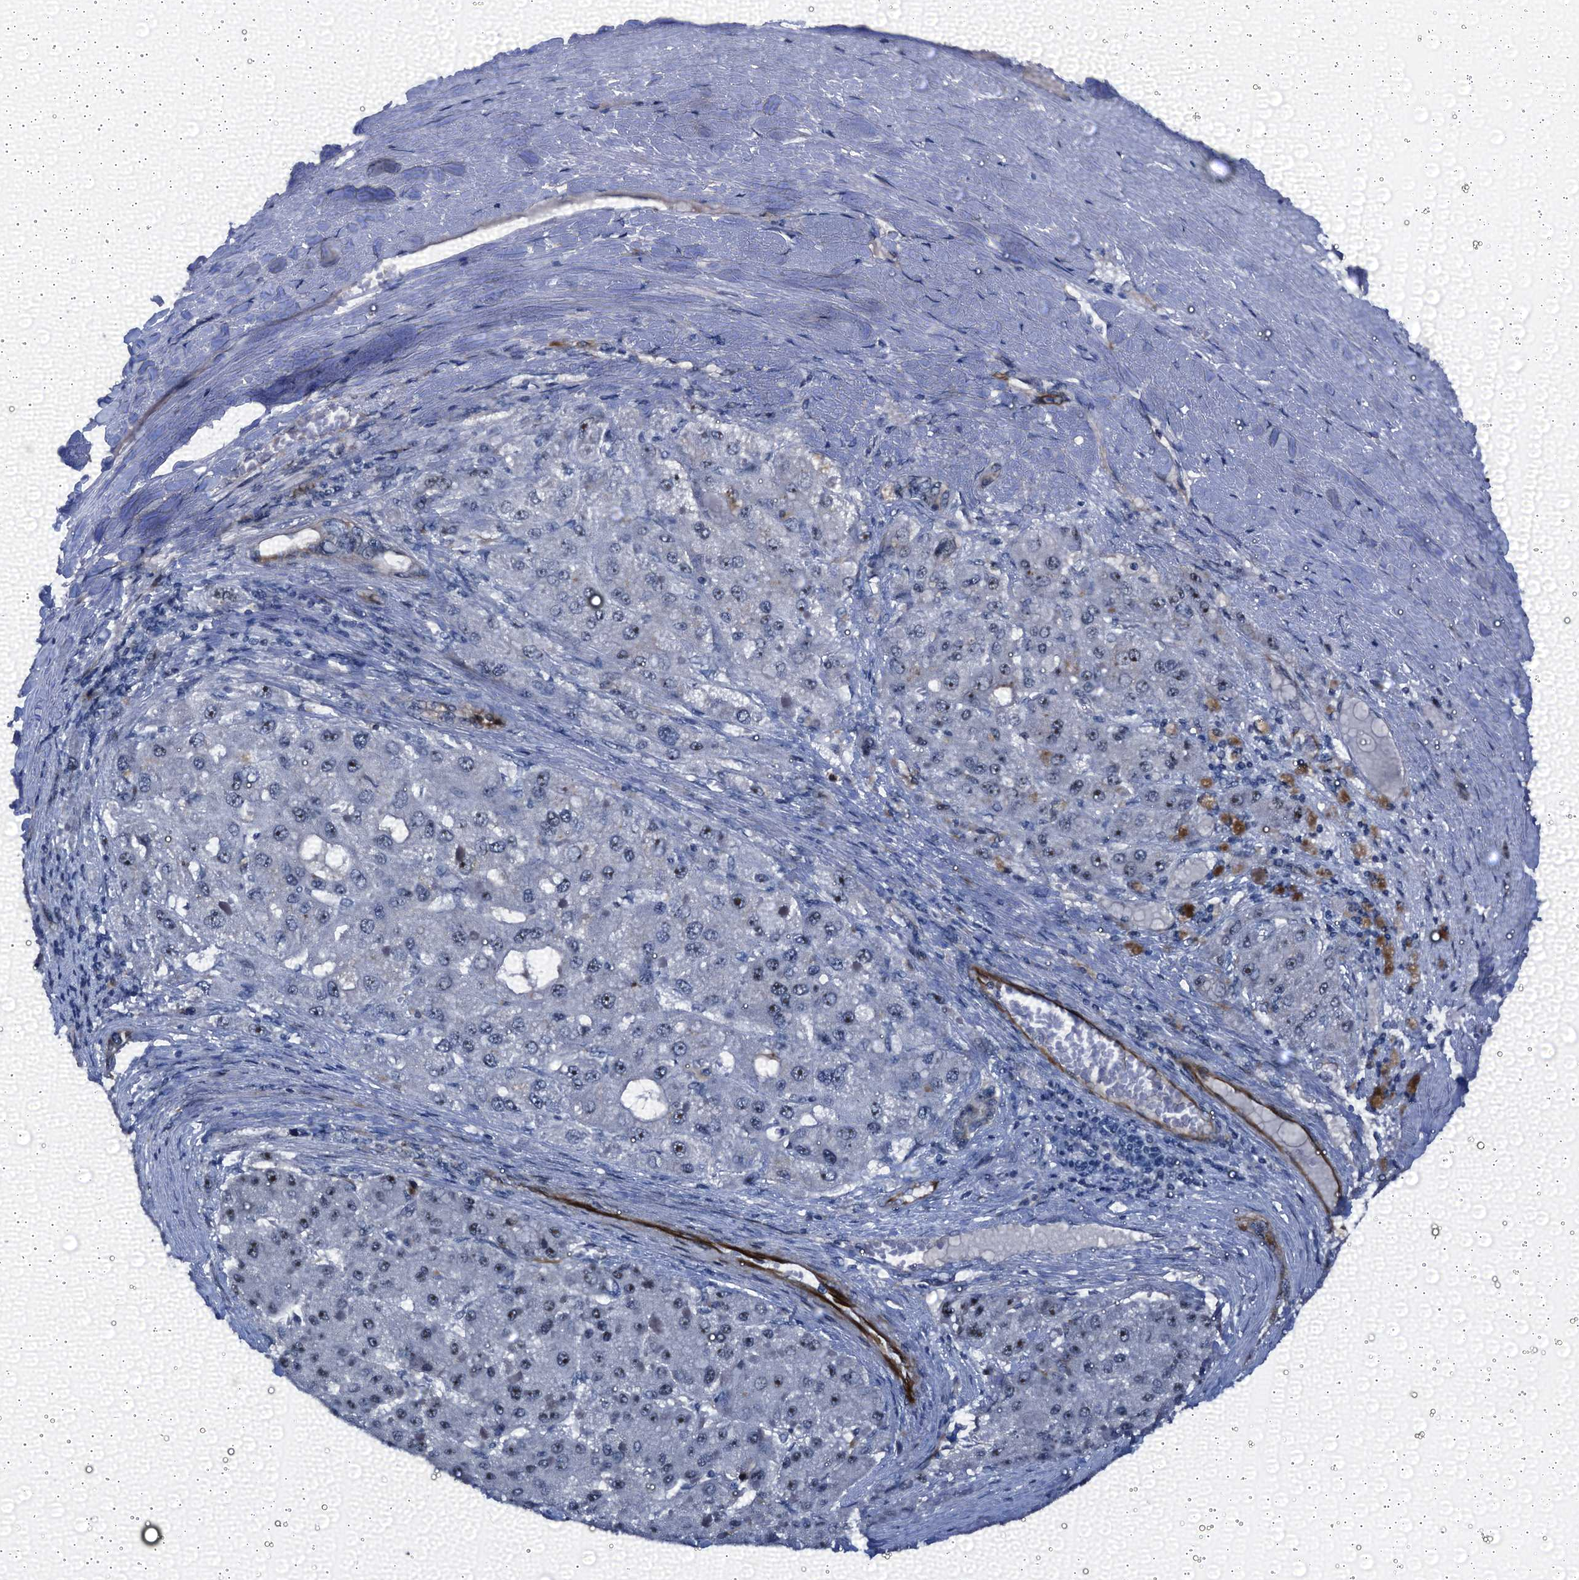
{"staining": {"intensity": "negative", "quantity": "none", "location": "none"}, "tissue": "liver cancer", "cell_type": "Tumor cells", "image_type": "cancer", "snomed": [{"axis": "morphology", "description": "Carcinoma, Hepatocellular, NOS"}, {"axis": "topography", "description": "Liver"}], "caption": "A photomicrograph of liver cancer stained for a protein displays no brown staining in tumor cells. (Brightfield microscopy of DAB (3,3'-diaminobenzidine) immunohistochemistry (IHC) at high magnification).", "gene": "EMG1", "patient": {"sex": "female", "age": 73}}